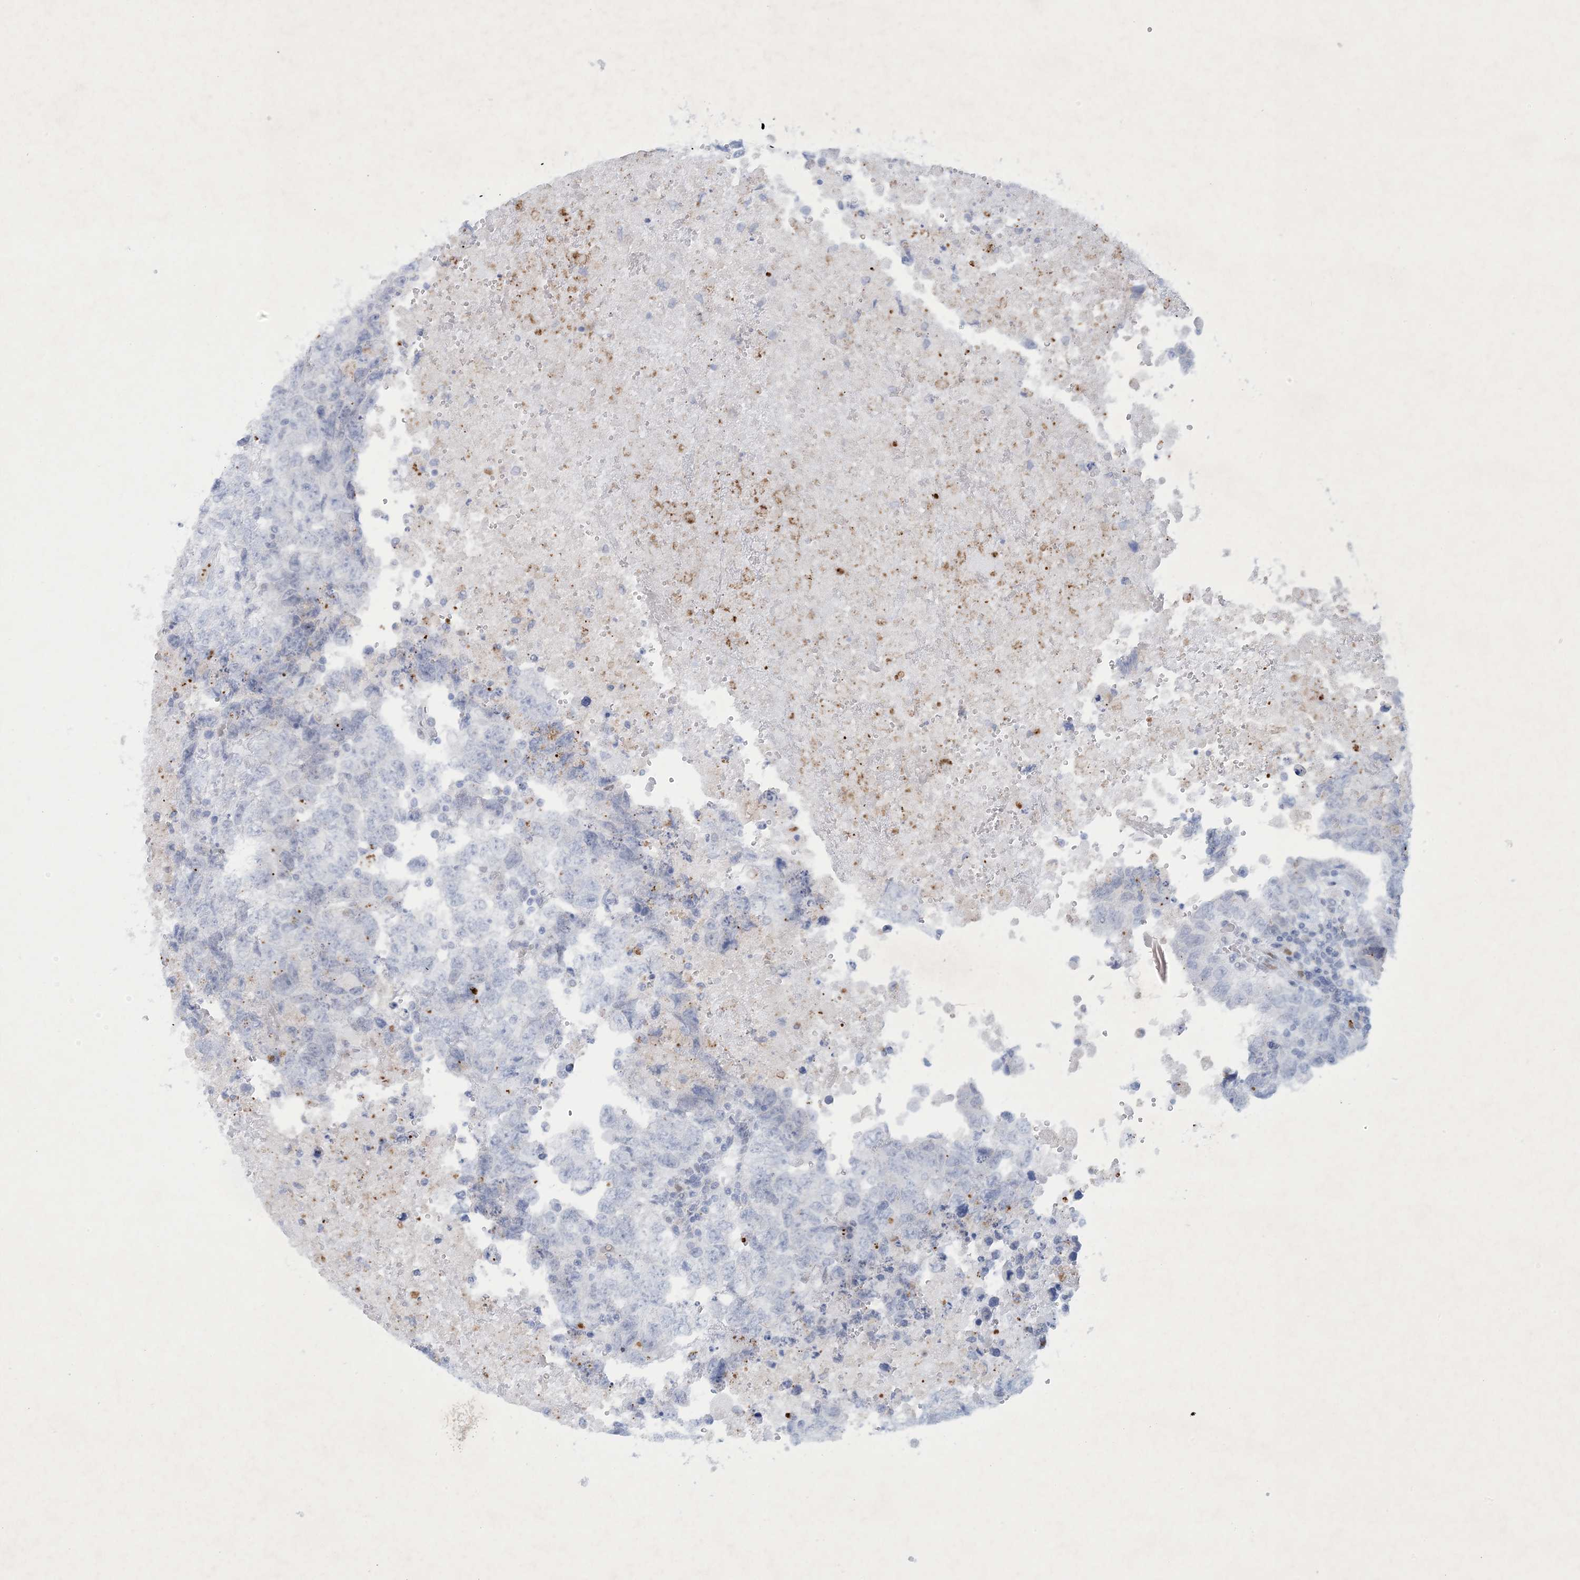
{"staining": {"intensity": "negative", "quantity": "none", "location": "none"}, "tissue": "testis cancer", "cell_type": "Tumor cells", "image_type": "cancer", "snomed": [{"axis": "morphology", "description": "Carcinoma, Embryonal, NOS"}, {"axis": "topography", "description": "Testis"}], "caption": "IHC micrograph of testis cancer (embryonal carcinoma) stained for a protein (brown), which displays no expression in tumor cells.", "gene": "GABRG1", "patient": {"sex": "male", "age": 37}}